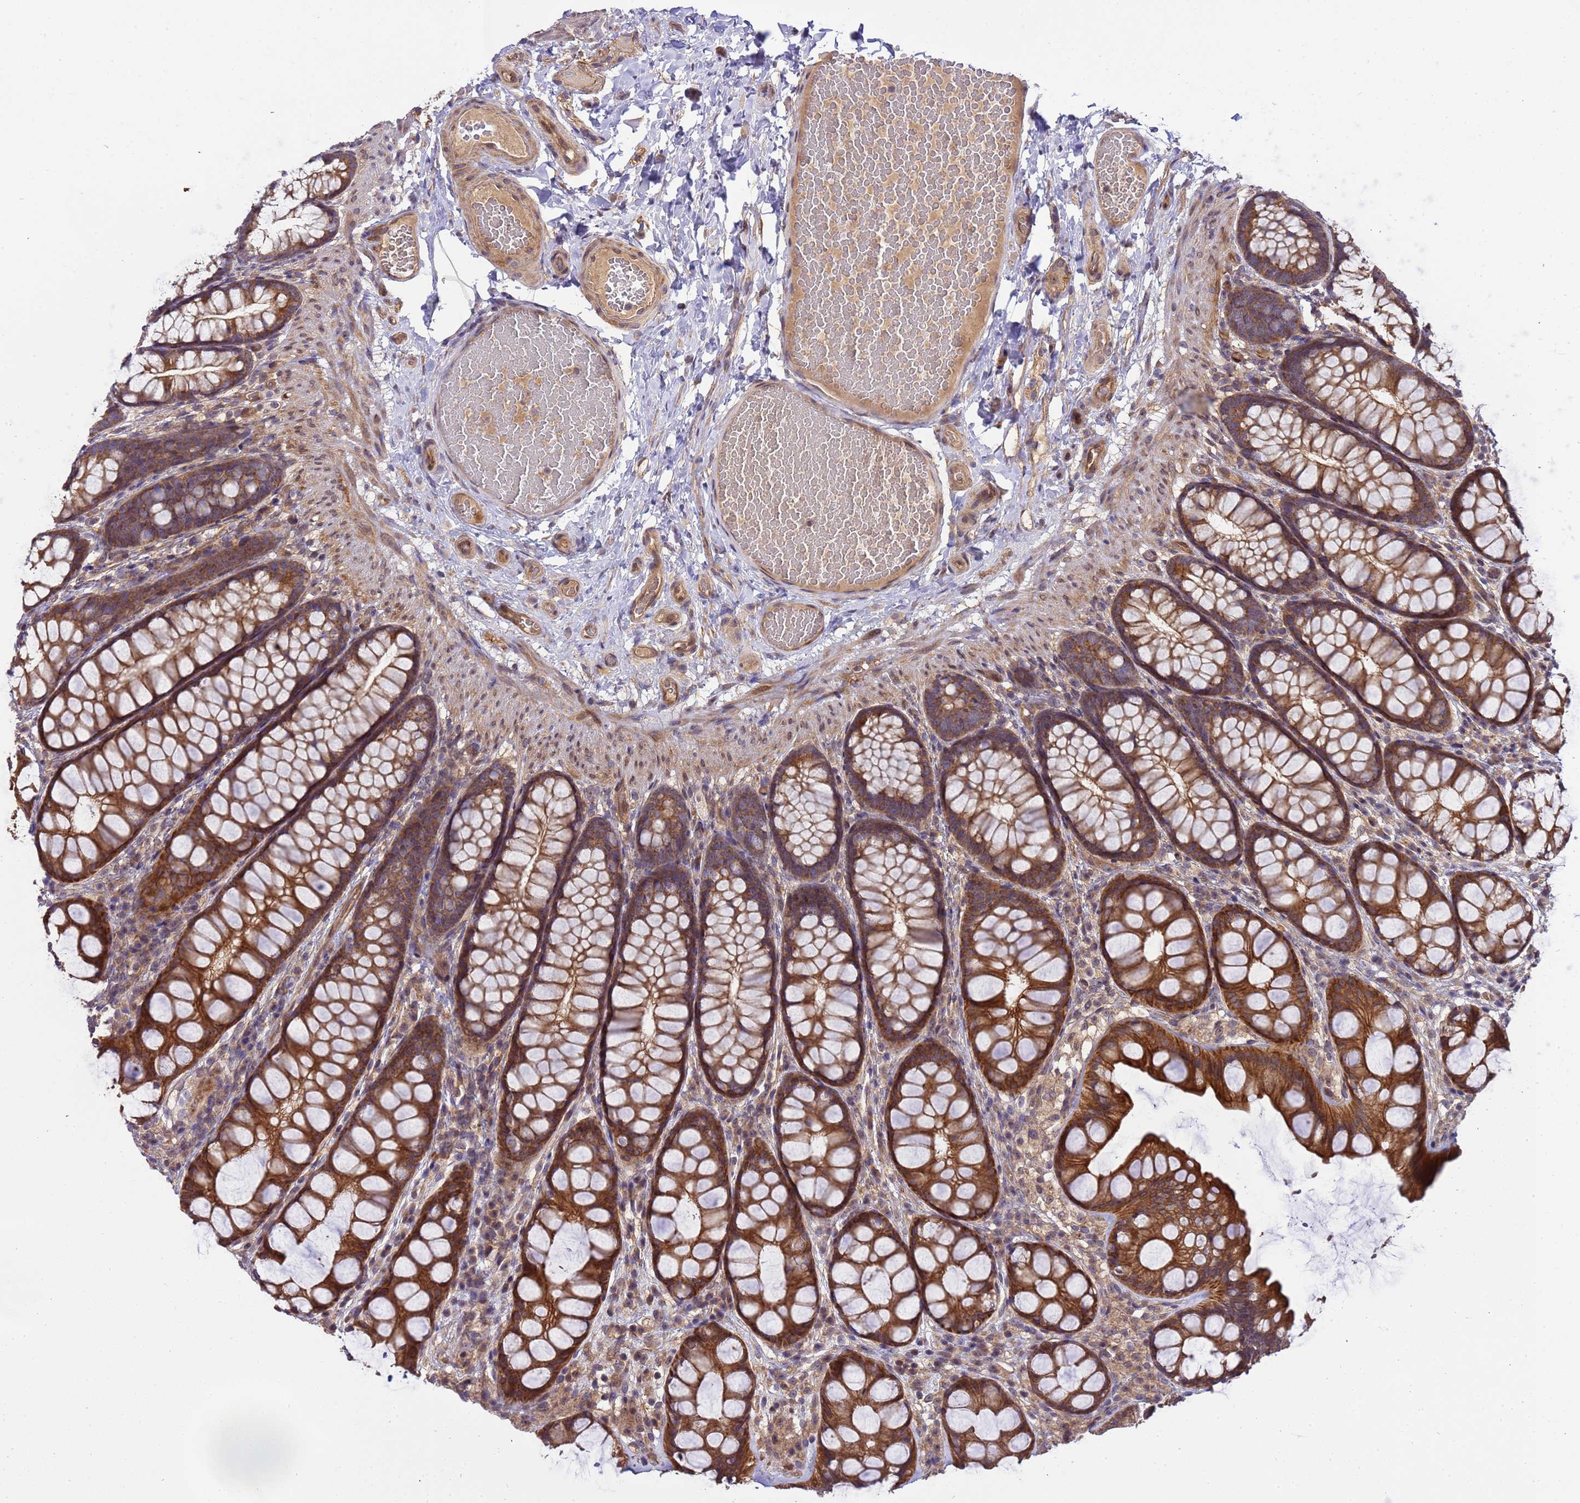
{"staining": {"intensity": "moderate", "quantity": ">75%", "location": "cytoplasmic/membranous"}, "tissue": "colon", "cell_type": "Endothelial cells", "image_type": "normal", "snomed": [{"axis": "morphology", "description": "Normal tissue, NOS"}, {"axis": "topography", "description": "Colon"}], "caption": "Immunohistochemical staining of unremarkable colon reveals >75% levels of moderate cytoplasmic/membranous protein expression in about >75% of endothelial cells. (Stains: DAB (3,3'-diaminobenzidine) in brown, nuclei in blue, Microscopy: brightfield microscopy at high magnification).", "gene": "SMCO3", "patient": {"sex": "male", "age": 47}}